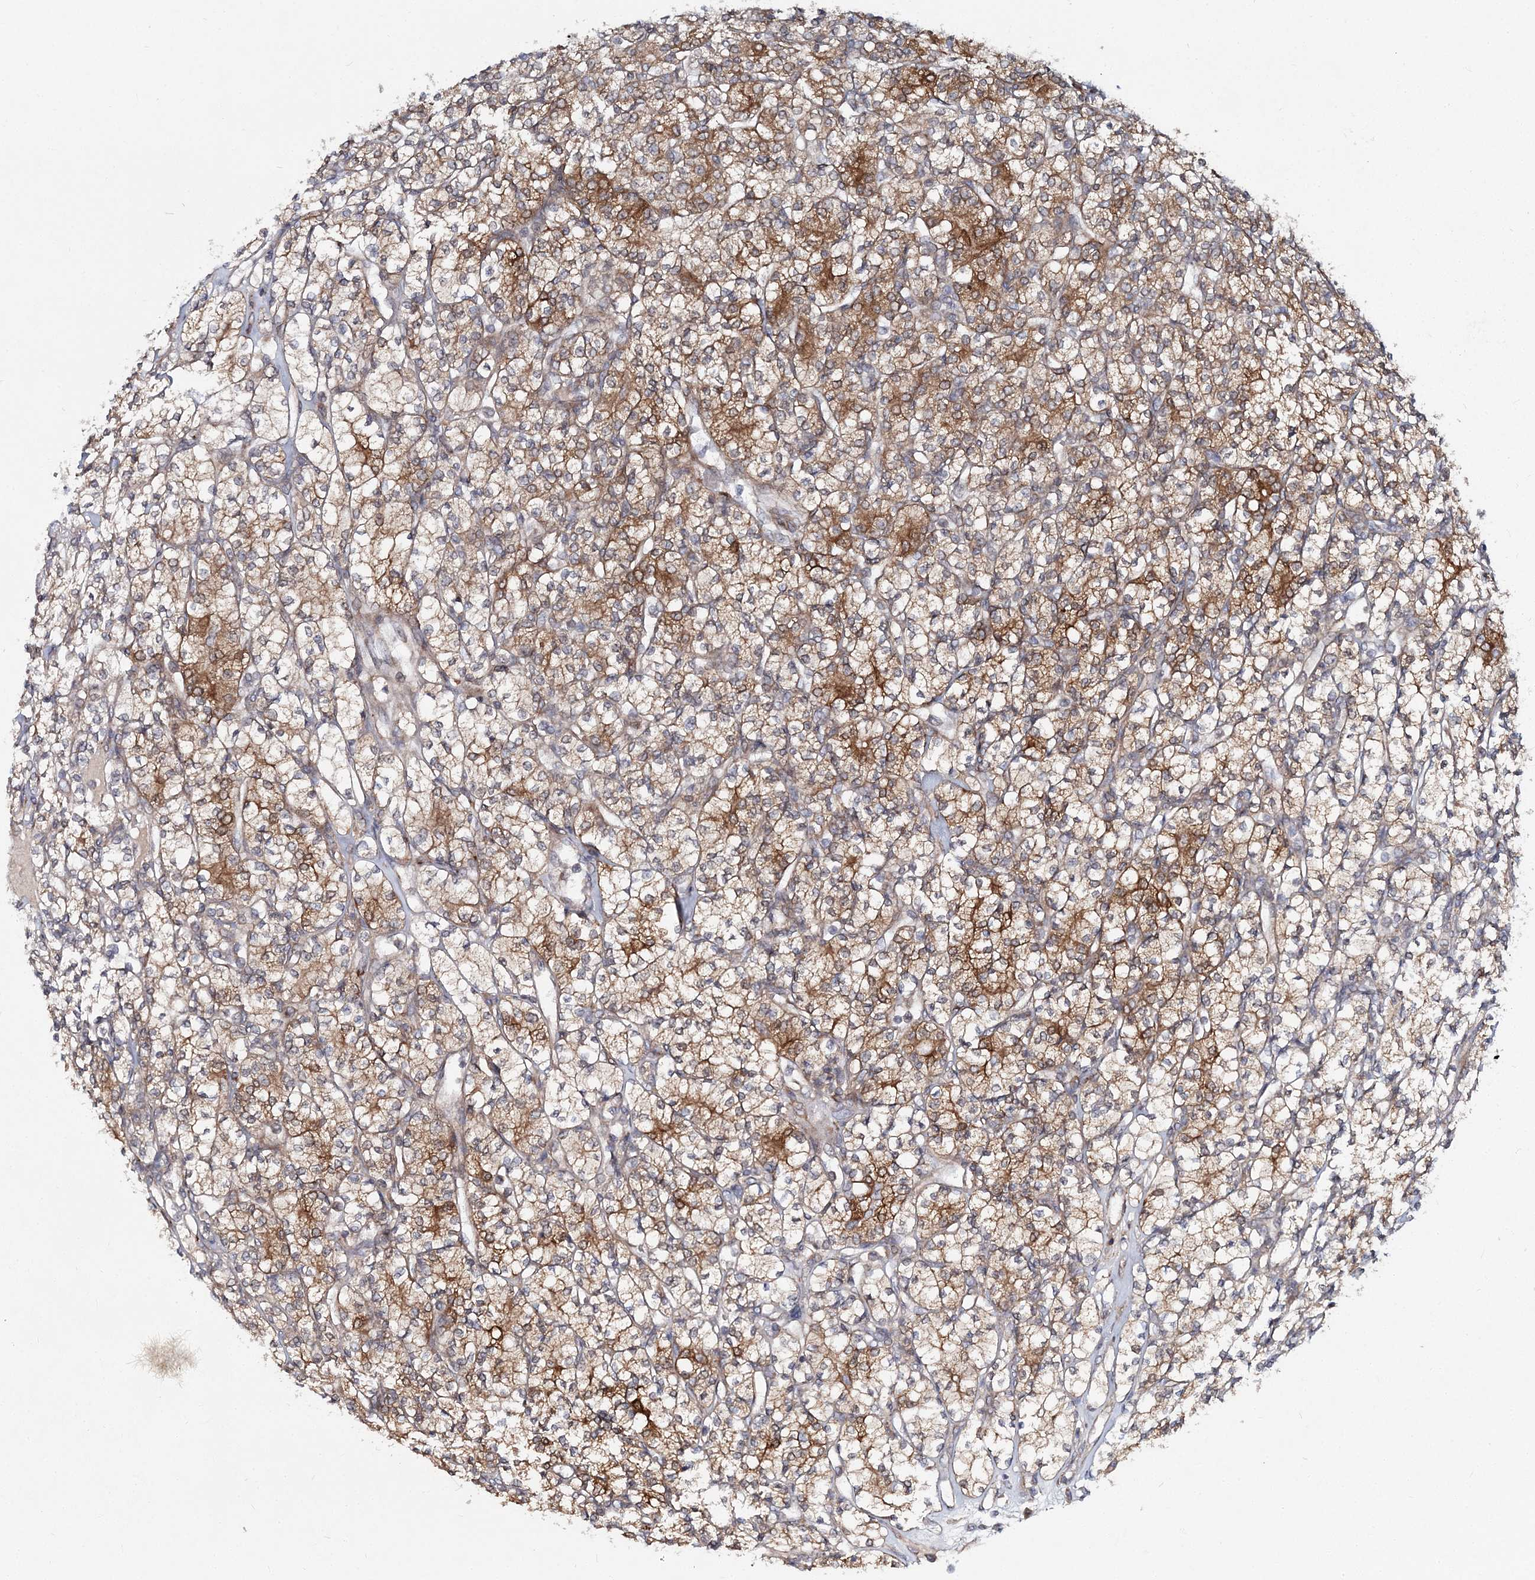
{"staining": {"intensity": "moderate", "quantity": "25%-75%", "location": "cytoplasmic/membranous"}, "tissue": "renal cancer", "cell_type": "Tumor cells", "image_type": "cancer", "snomed": [{"axis": "morphology", "description": "Adenocarcinoma, NOS"}, {"axis": "topography", "description": "Kidney"}], "caption": "DAB (3,3'-diaminobenzidine) immunohistochemical staining of adenocarcinoma (renal) exhibits moderate cytoplasmic/membranous protein positivity in approximately 25%-75% of tumor cells.", "gene": "NBAS", "patient": {"sex": "male", "age": 77}}